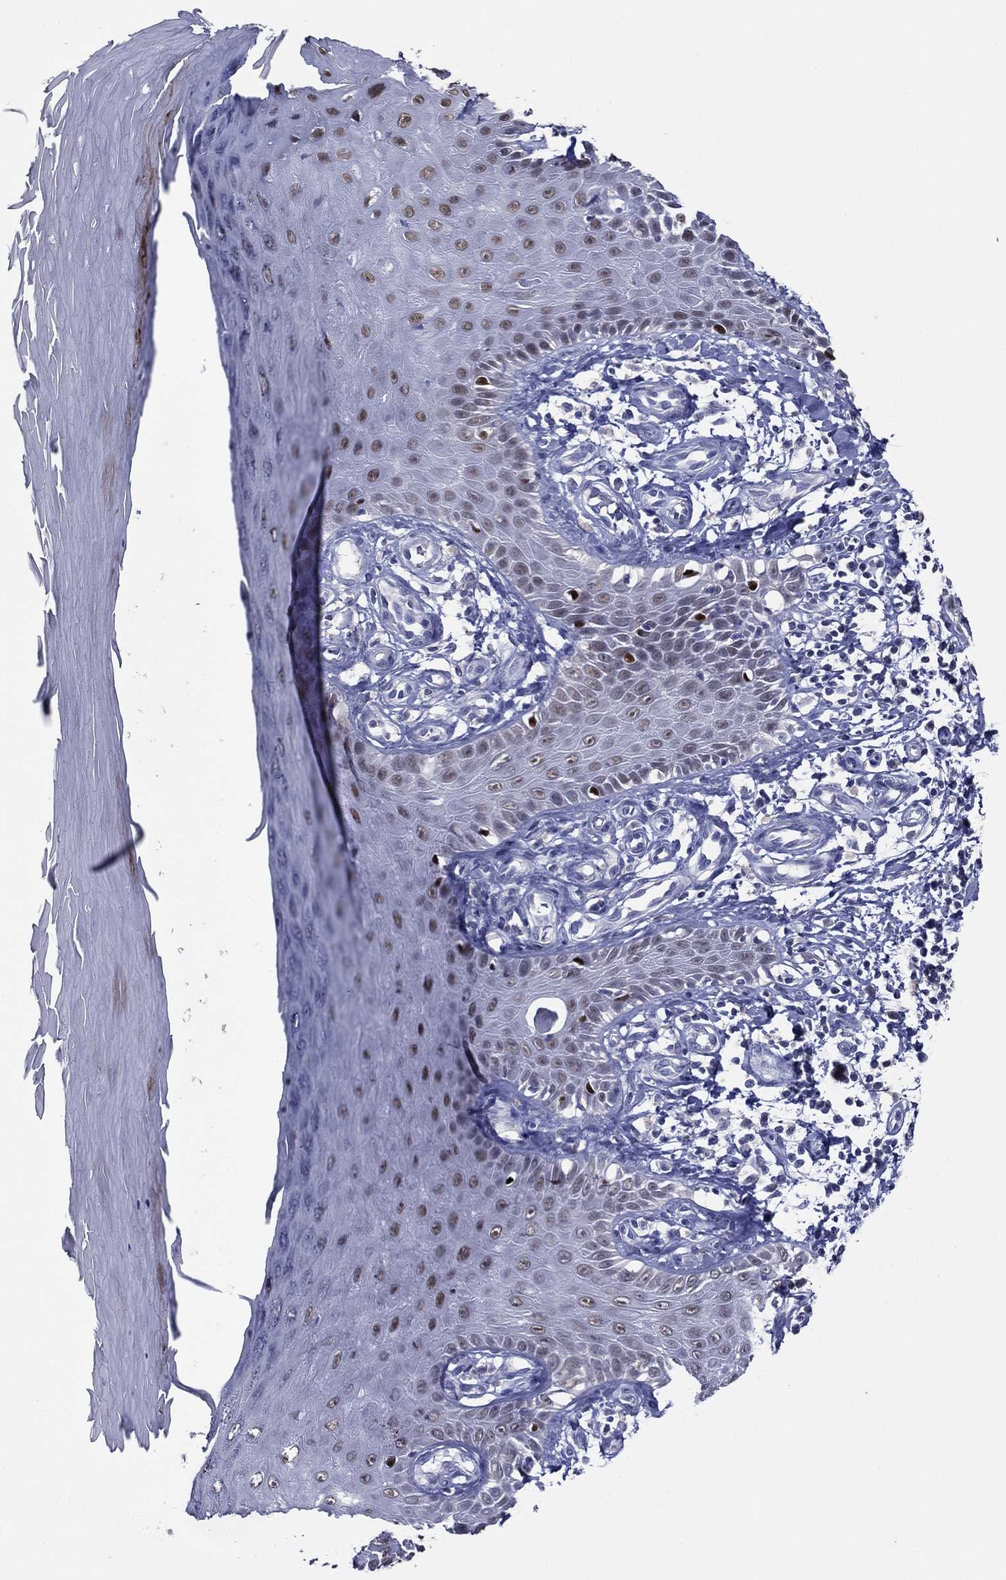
{"staining": {"intensity": "negative", "quantity": "none", "location": "none"}, "tissue": "skin", "cell_type": "Fibroblasts", "image_type": "normal", "snomed": [{"axis": "morphology", "description": "Normal tissue, NOS"}, {"axis": "morphology", "description": "Inflammation, NOS"}, {"axis": "morphology", "description": "Fibrosis, NOS"}, {"axis": "topography", "description": "Skin"}], "caption": "This is an immunohistochemistry histopathology image of normal human skin. There is no positivity in fibroblasts.", "gene": "TFAP2A", "patient": {"sex": "male", "age": 71}}